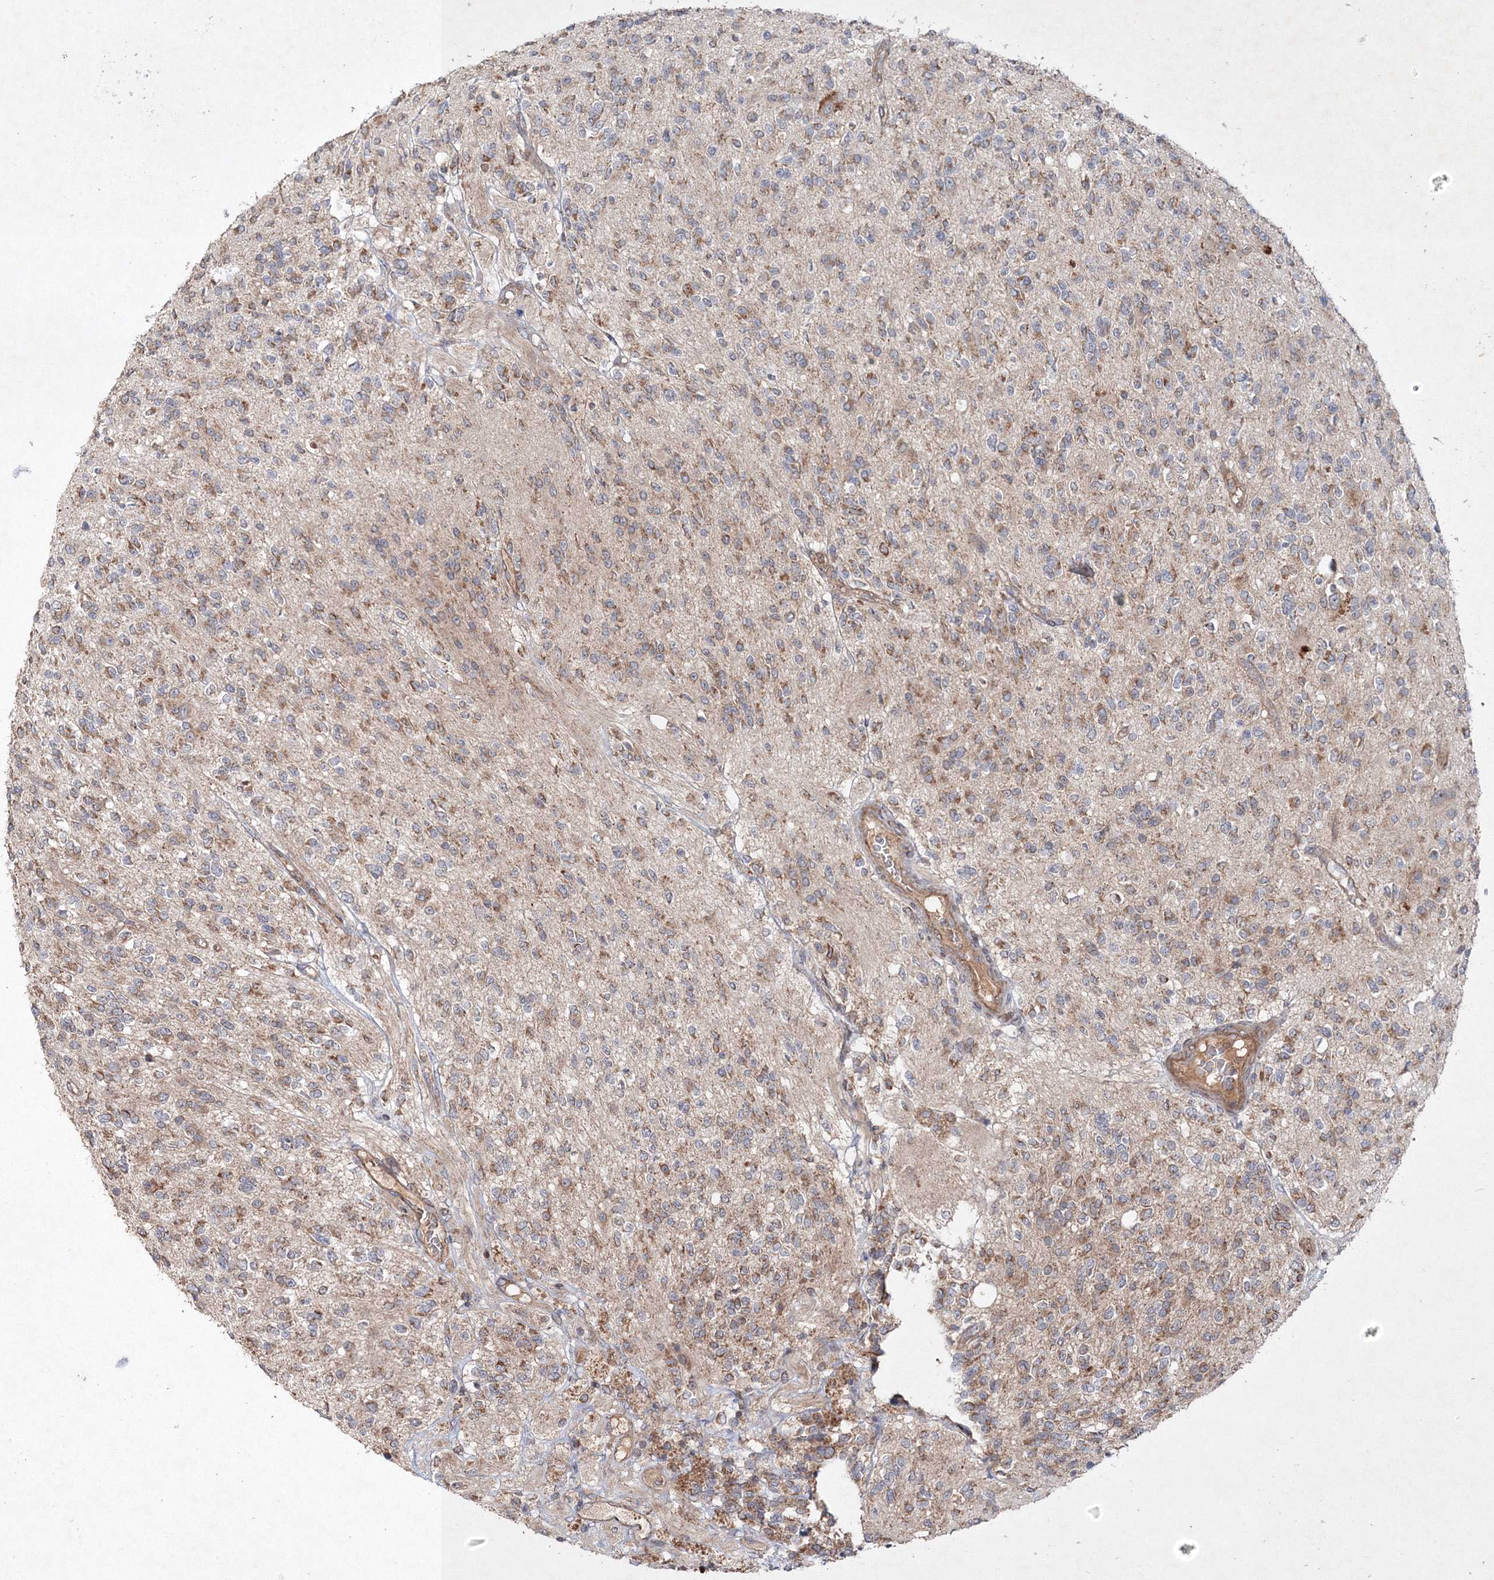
{"staining": {"intensity": "moderate", "quantity": "25%-75%", "location": "cytoplasmic/membranous"}, "tissue": "glioma", "cell_type": "Tumor cells", "image_type": "cancer", "snomed": [{"axis": "morphology", "description": "Glioma, malignant, High grade"}, {"axis": "topography", "description": "Brain"}], "caption": "Immunohistochemistry (IHC) histopathology image of neoplastic tissue: human malignant glioma (high-grade) stained using IHC reveals medium levels of moderate protein expression localized specifically in the cytoplasmic/membranous of tumor cells, appearing as a cytoplasmic/membranous brown color.", "gene": "NOA1", "patient": {"sex": "male", "age": 34}}